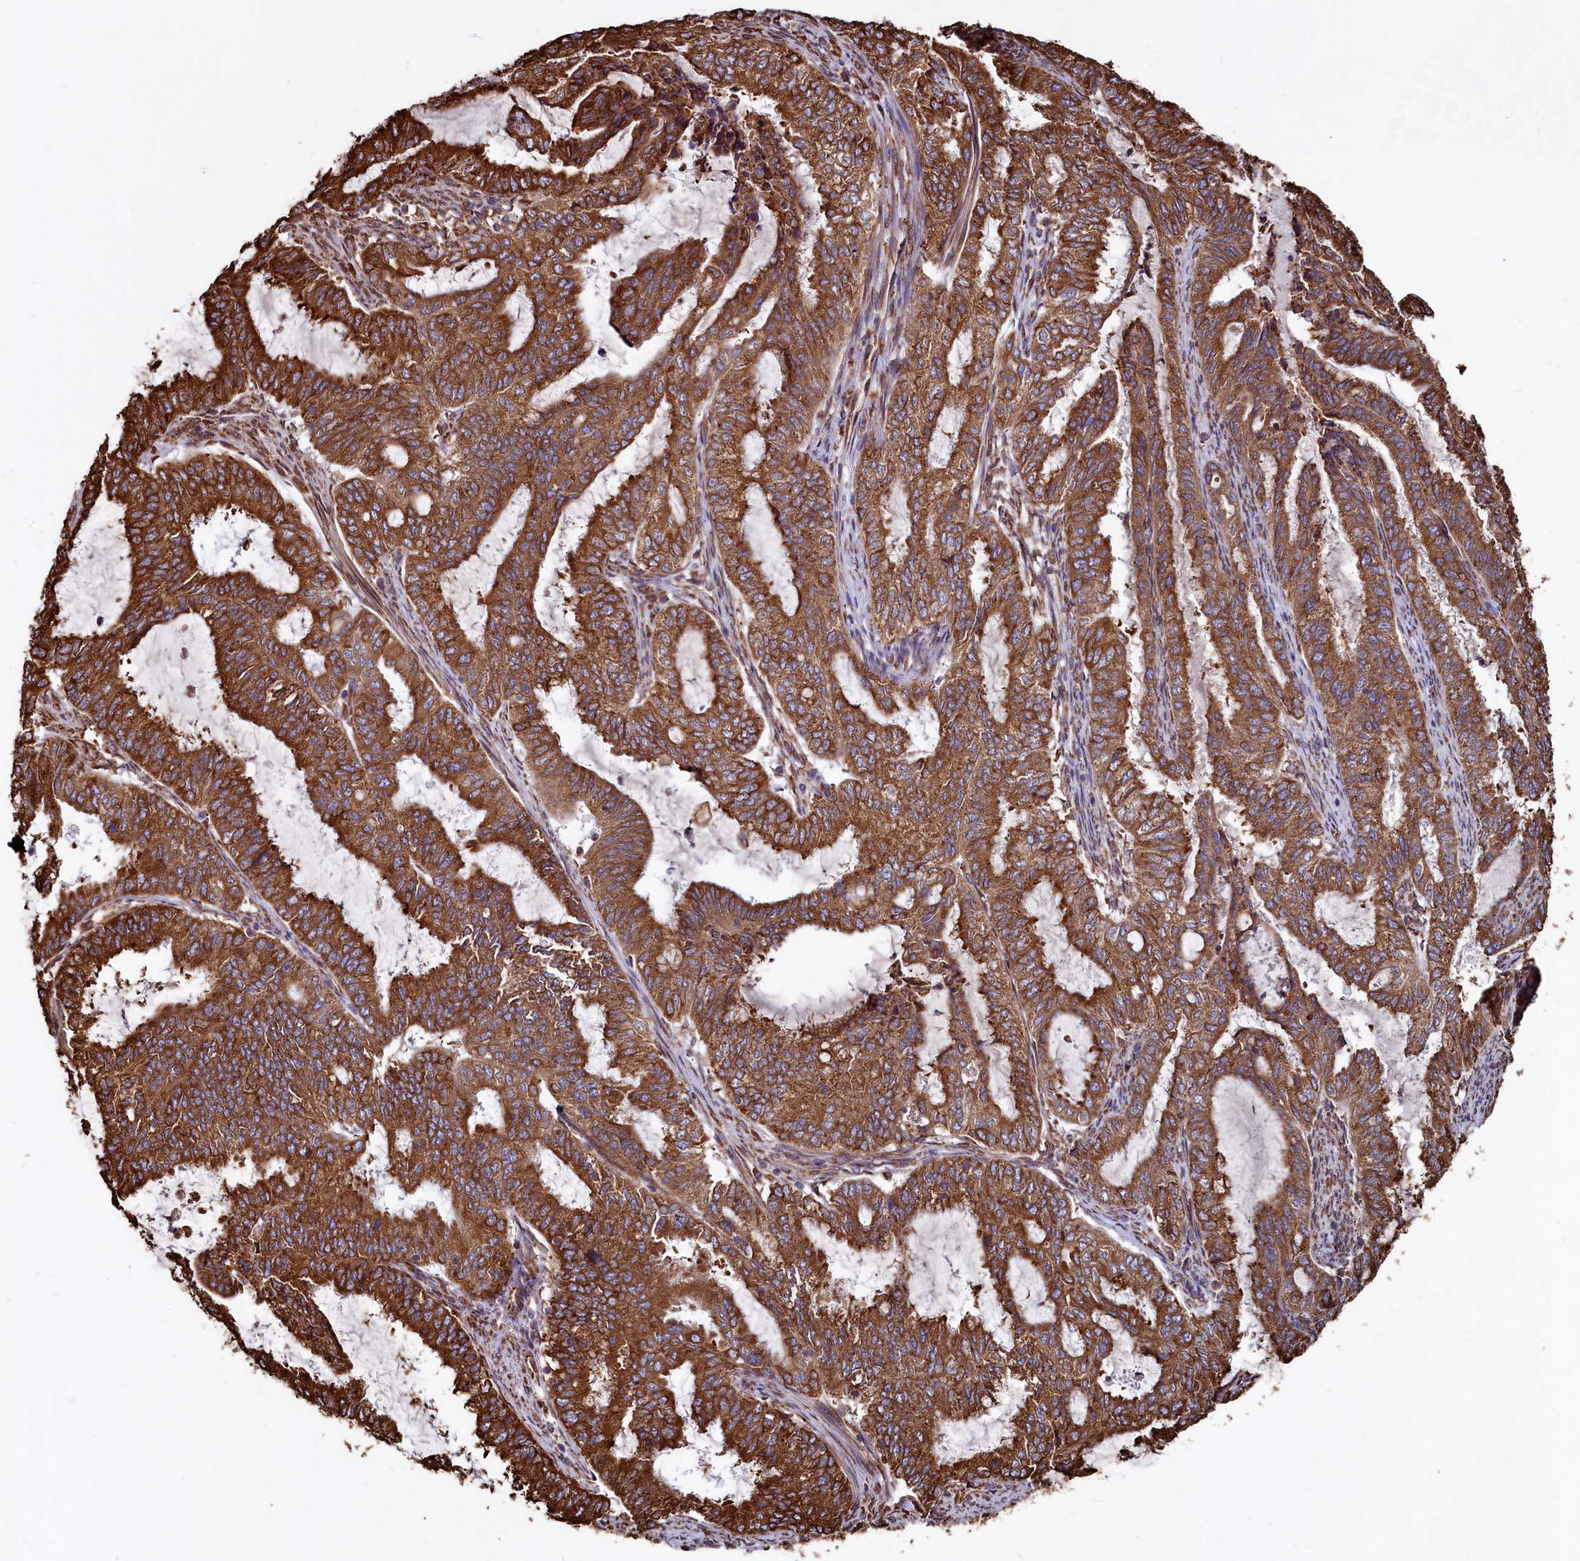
{"staining": {"intensity": "strong", "quantity": ">75%", "location": "cytoplasmic/membranous"}, "tissue": "endometrial cancer", "cell_type": "Tumor cells", "image_type": "cancer", "snomed": [{"axis": "morphology", "description": "Adenocarcinoma, NOS"}, {"axis": "topography", "description": "Endometrium"}], "caption": "Endometrial adenocarcinoma stained for a protein (brown) displays strong cytoplasmic/membranous positive staining in approximately >75% of tumor cells.", "gene": "NEURL1B", "patient": {"sex": "female", "age": 51}}